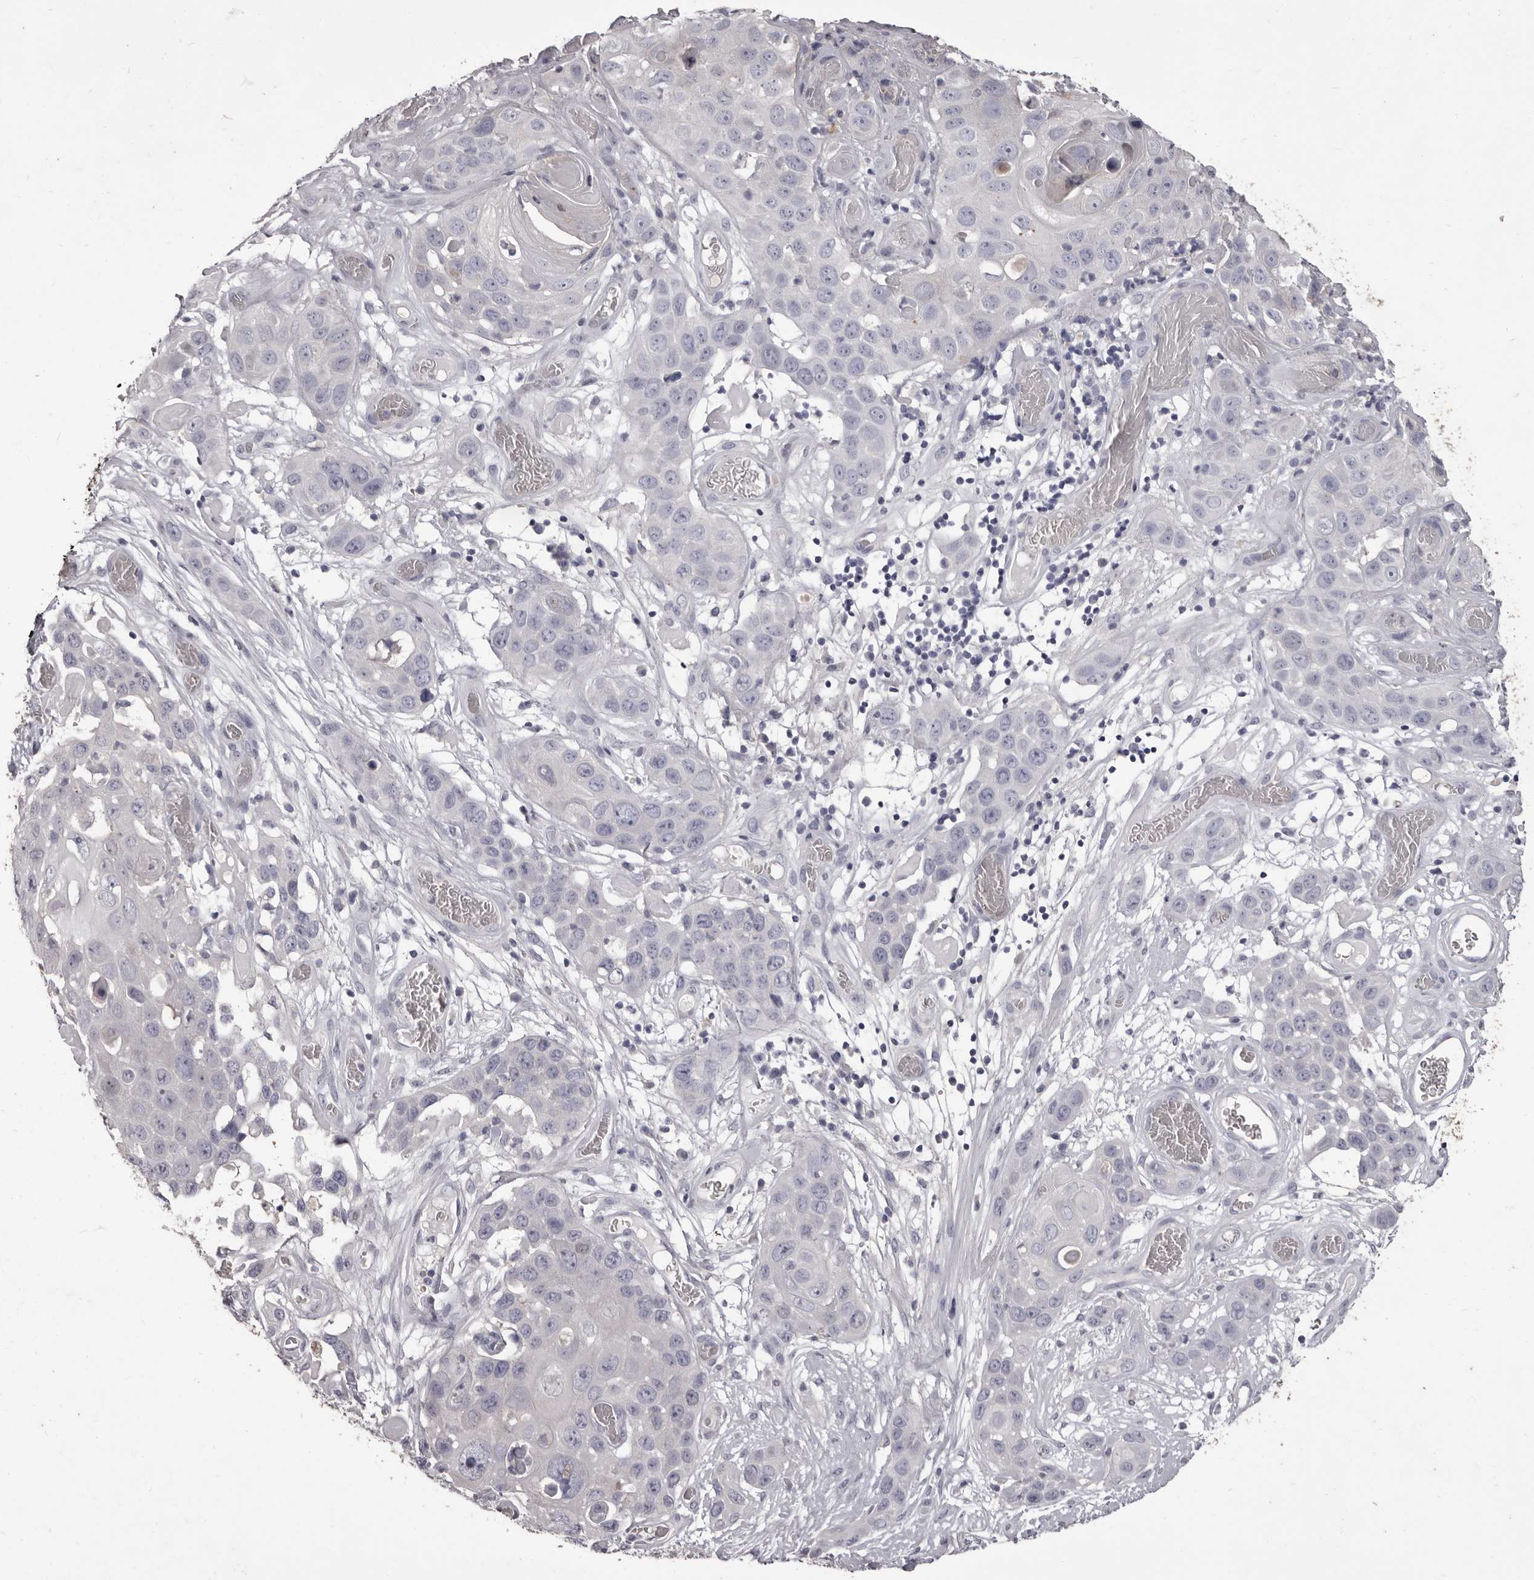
{"staining": {"intensity": "negative", "quantity": "none", "location": "none"}, "tissue": "skin cancer", "cell_type": "Tumor cells", "image_type": "cancer", "snomed": [{"axis": "morphology", "description": "Squamous cell carcinoma, NOS"}, {"axis": "topography", "description": "Skin"}], "caption": "IHC of human skin cancer (squamous cell carcinoma) demonstrates no staining in tumor cells.", "gene": "APEH", "patient": {"sex": "male", "age": 55}}